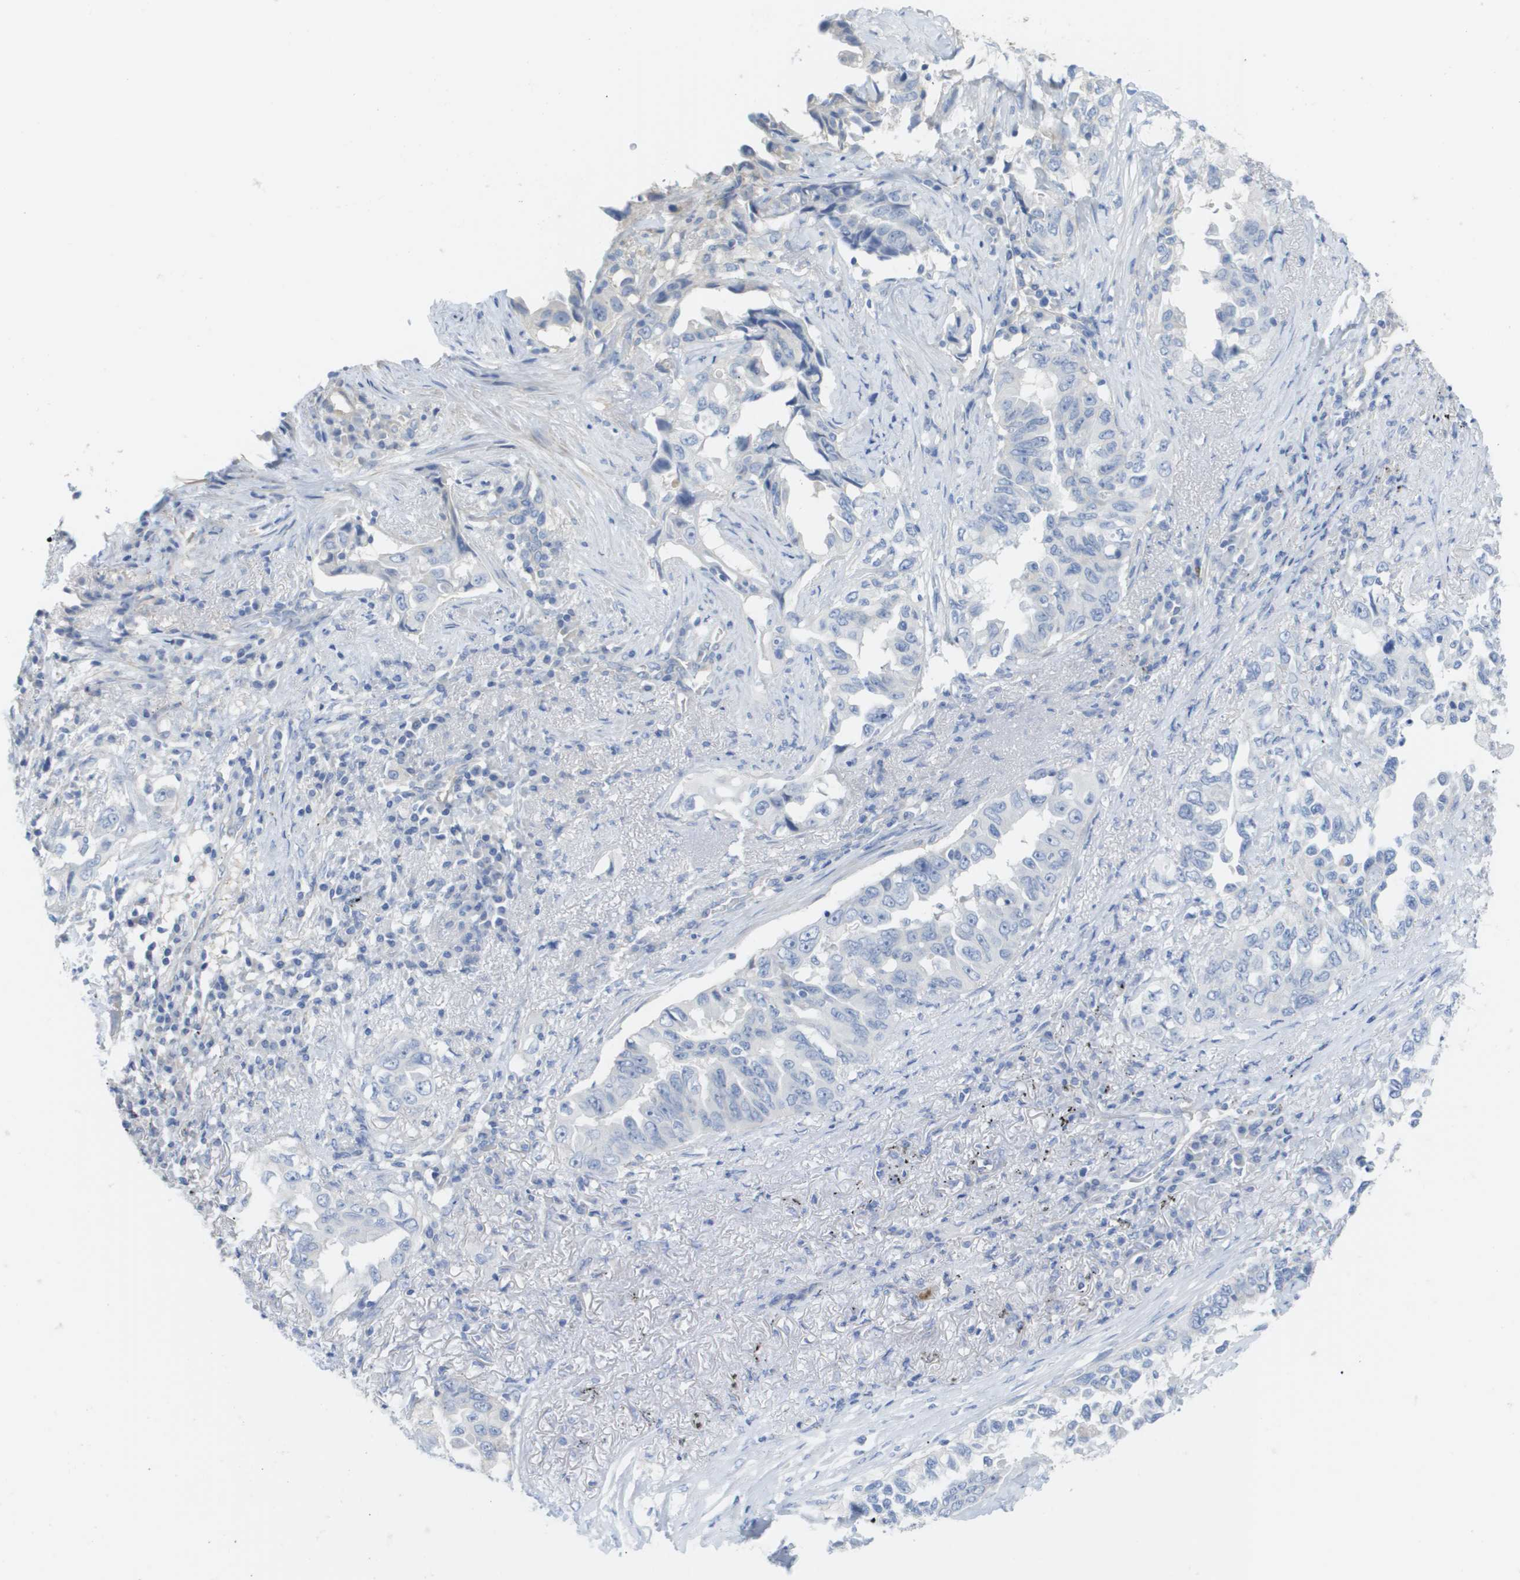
{"staining": {"intensity": "negative", "quantity": "none", "location": "none"}, "tissue": "lung cancer", "cell_type": "Tumor cells", "image_type": "cancer", "snomed": [{"axis": "morphology", "description": "Adenocarcinoma, NOS"}, {"axis": "topography", "description": "Lung"}], "caption": "Lung cancer (adenocarcinoma) was stained to show a protein in brown. There is no significant expression in tumor cells.", "gene": "MYL3", "patient": {"sex": "female", "age": 51}}